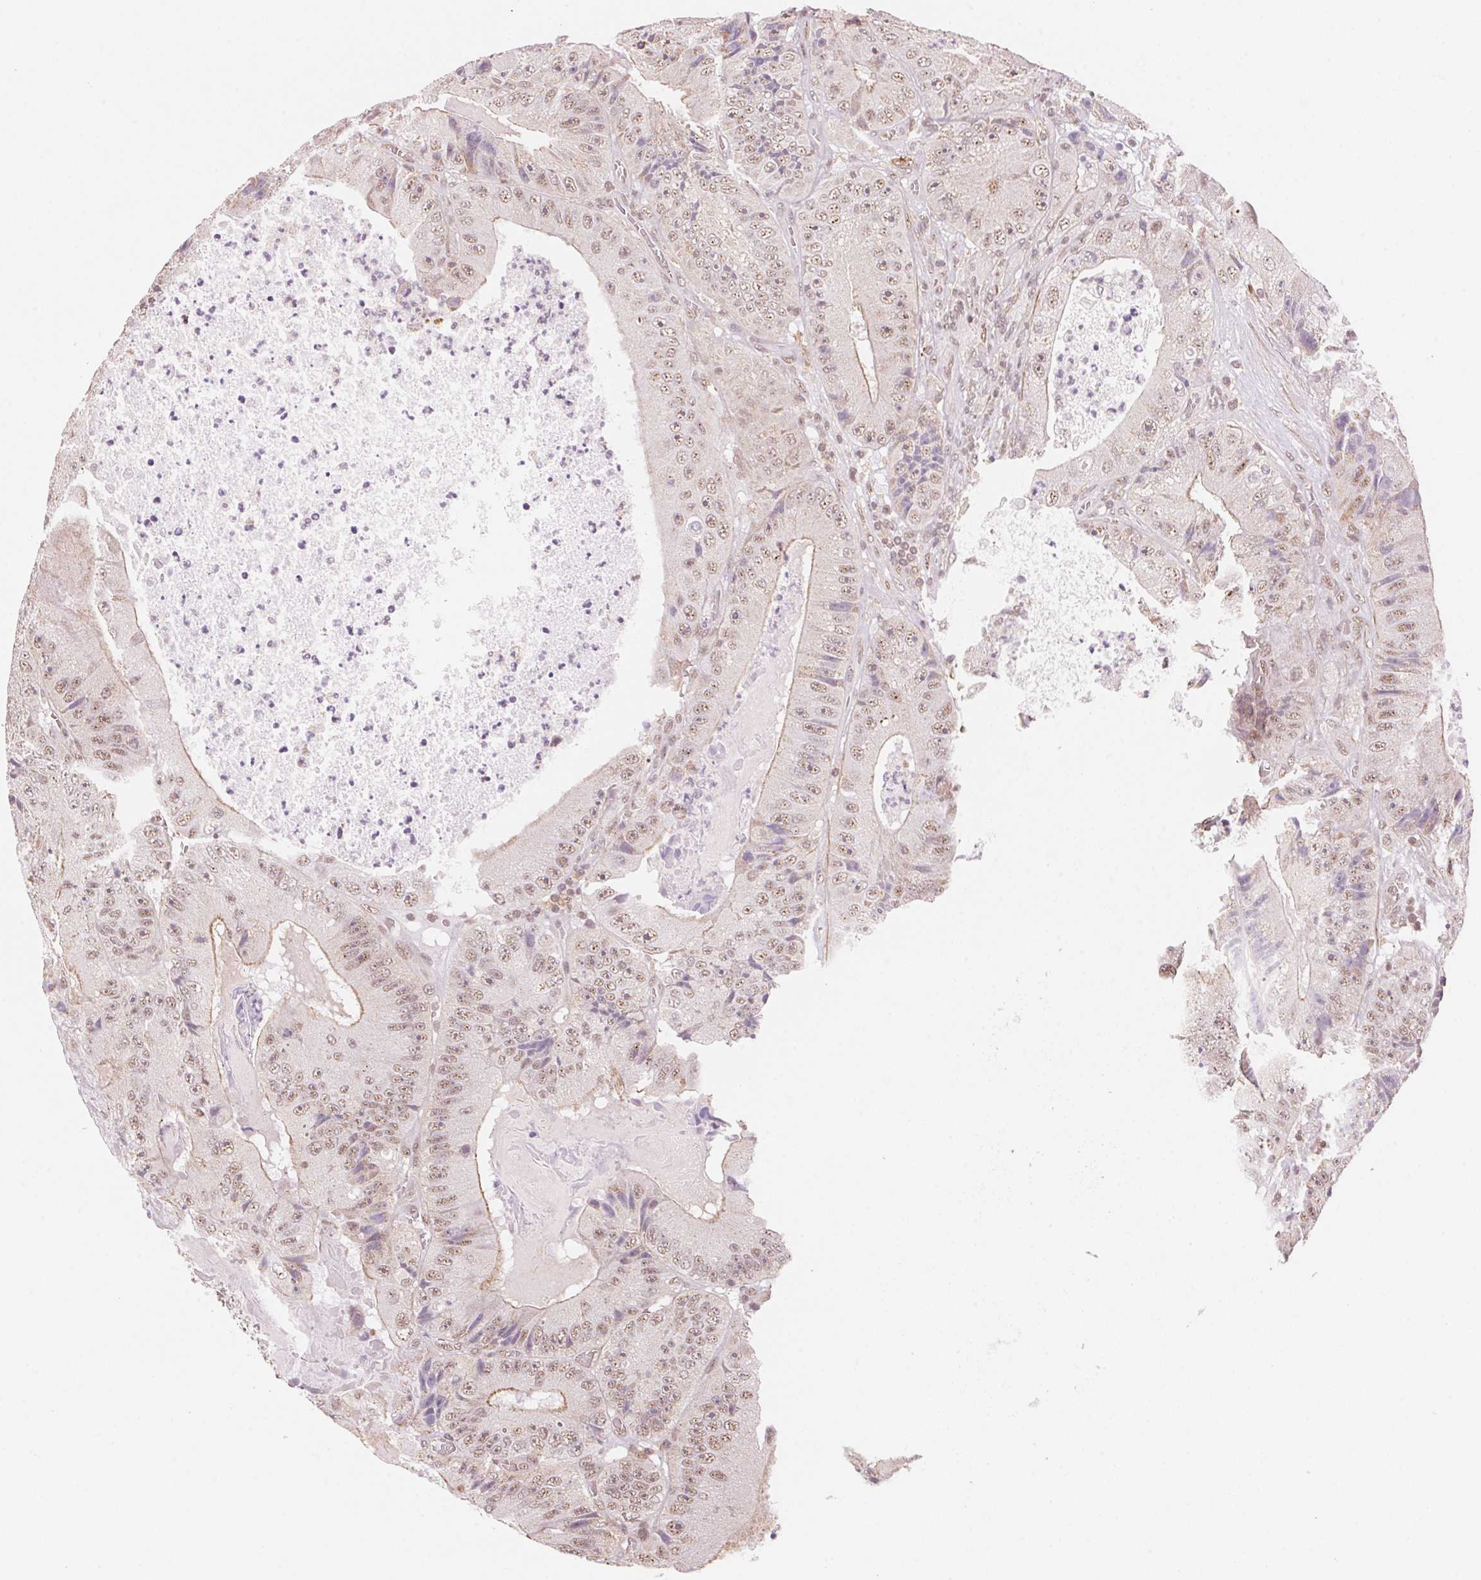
{"staining": {"intensity": "moderate", "quantity": "25%-75%", "location": "cytoplasmic/membranous,nuclear"}, "tissue": "colorectal cancer", "cell_type": "Tumor cells", "image_type": "cancer", "snomed": [{"axis": "morphology", "description": "Adenocarcinoma, NOS"}, {"axis": "topography", "description": "Colon"}], "caption": "Adenocarcinoma (colorectal) was stained to show a protein in brown. There is medium levels of moderate cytoplasmic/membranous and nuclear expression in approximately 25%-75% of tumor cells. Nuclei are stained in blue.", "gene": "HNRNPDL", "patient": {"sex": "female", "age": 86}}